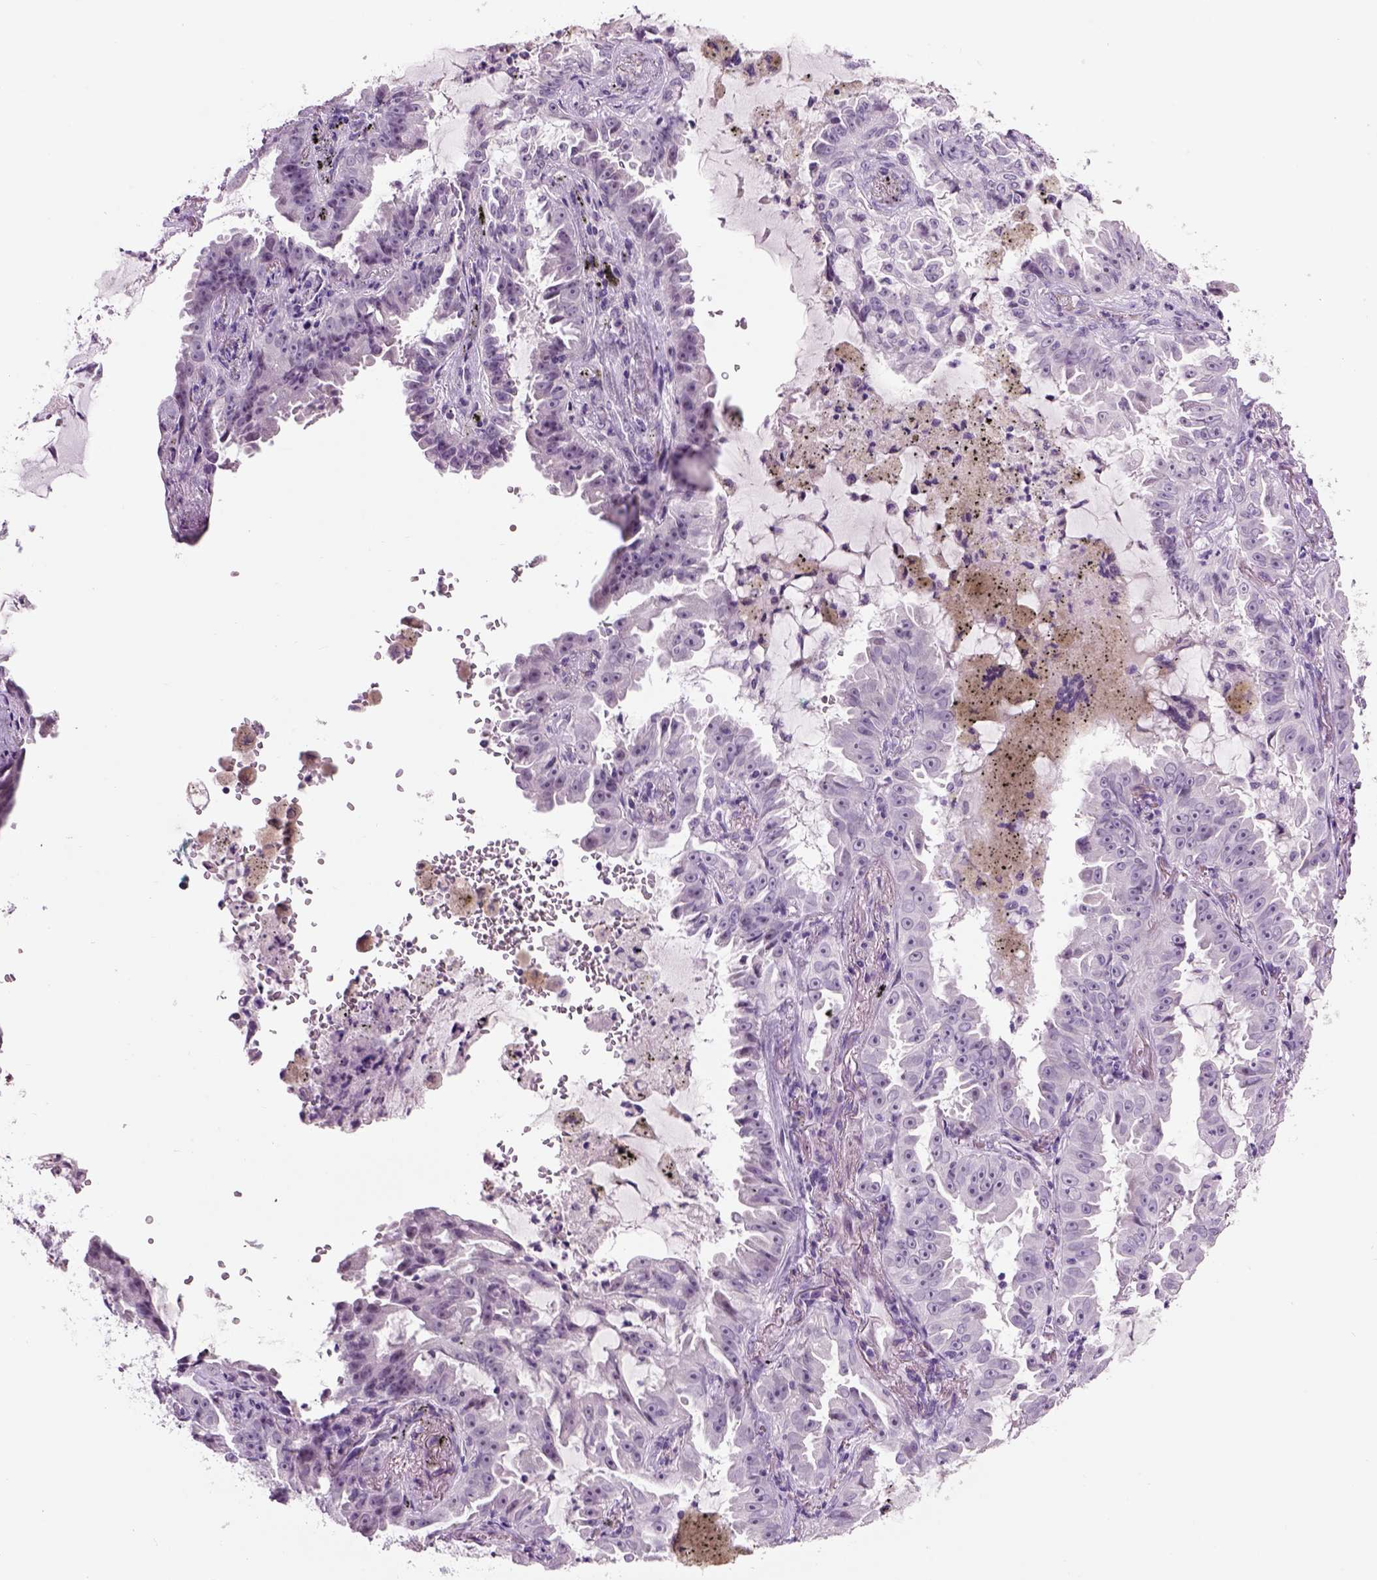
{"staining": {"intensity": "negative", "quantity": "none", "location": "none"}, "tissue": "lung cancer", "cell_type": "Tumor cells", "image_type": "cancer", "snomed": [{"axis": "morphology", "description": "Adenocarcinoma, NOS"}, {"axis": "topography", "description": "Lung"}], "caption": "High power microscopy histopathology image of an immunohistochemistry micrograph of lung adenocarcinoma, revealing no significant expression in tumor cells.", "gene": "GABRB2", "patient": {"sex": "female", "age": 52}}